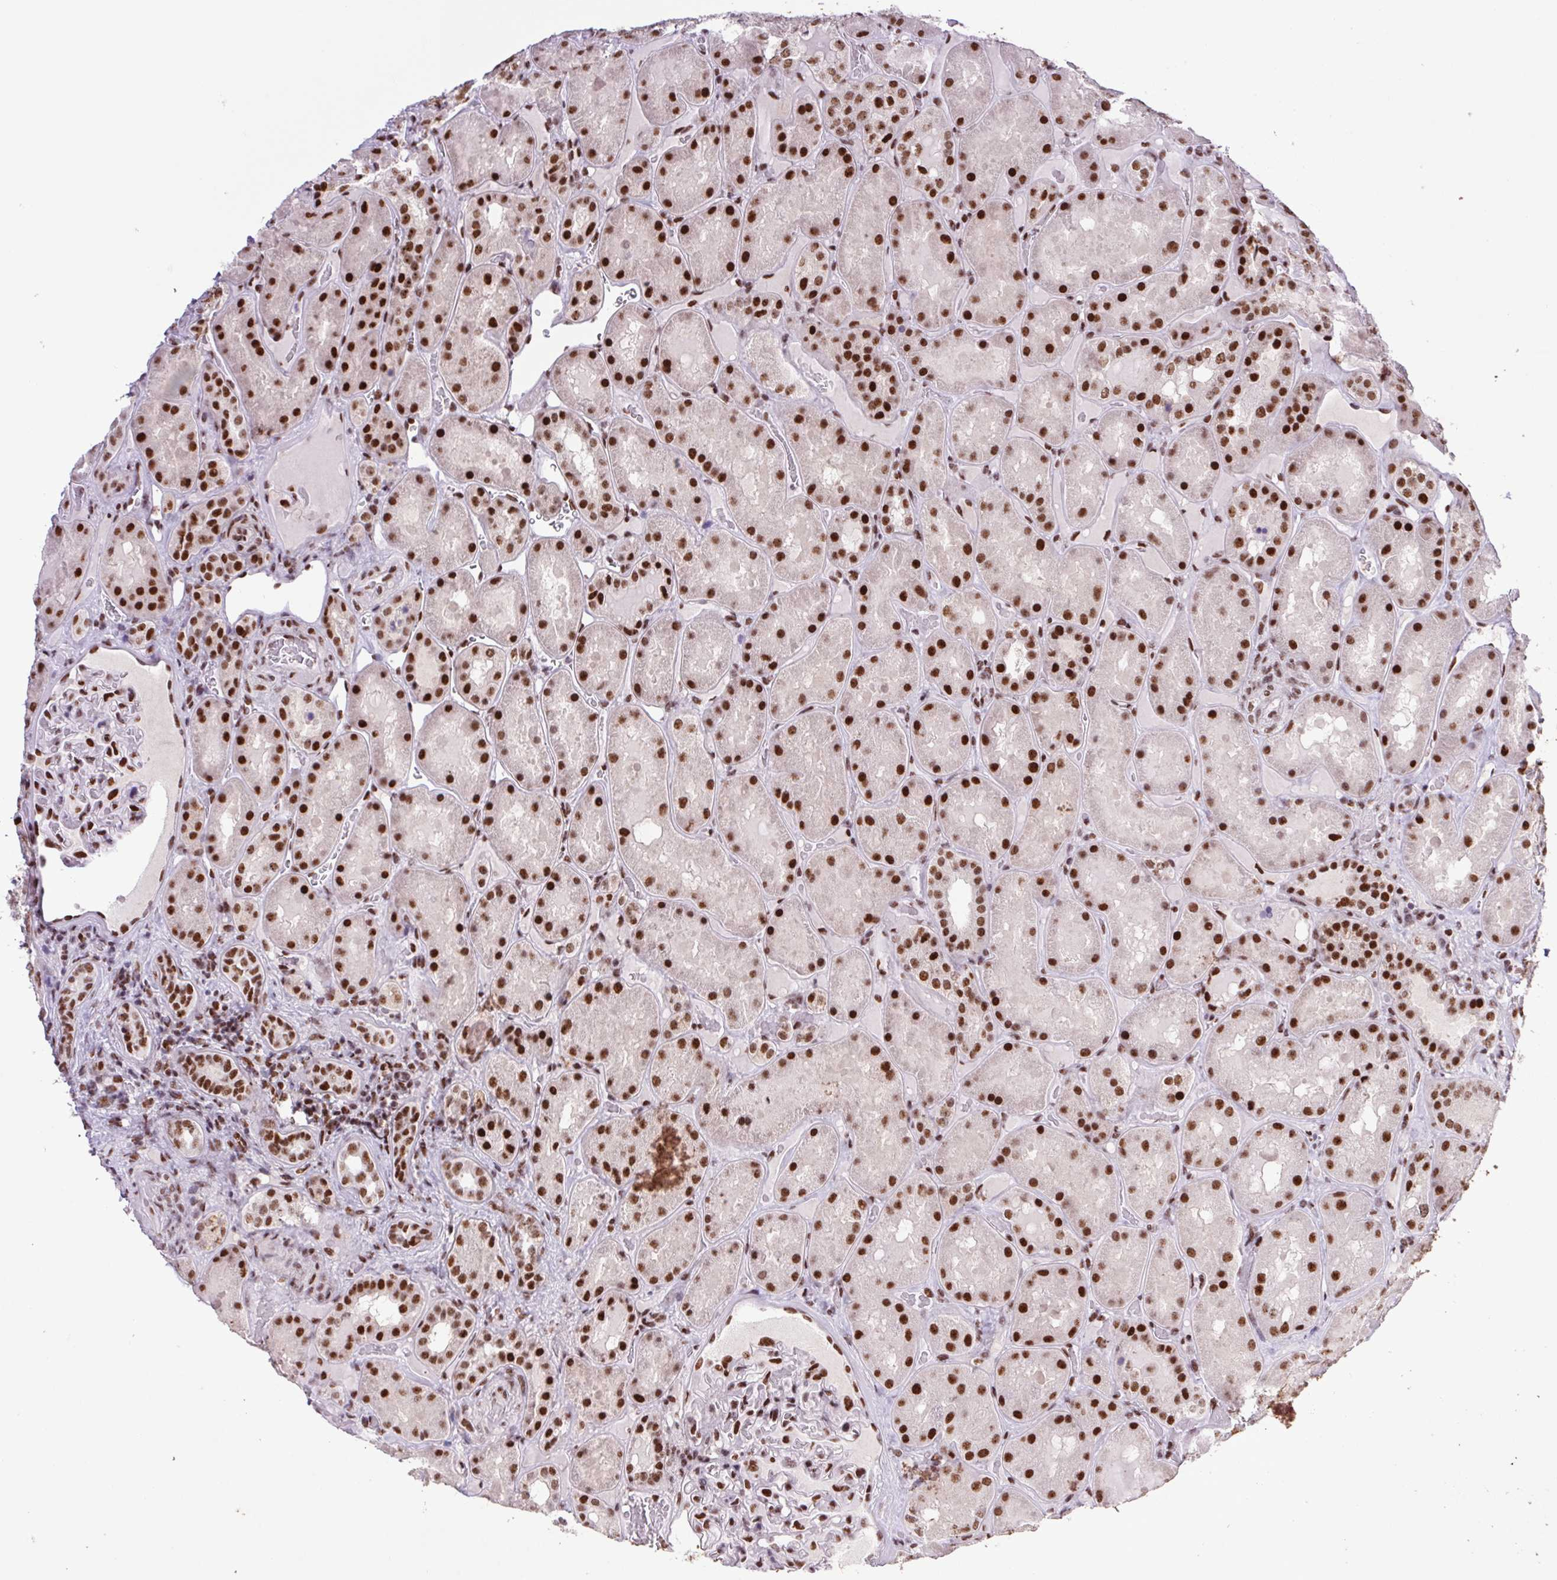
{"staining": {"intensity": "strong", "quantity": "25%-75%", "location": "nuclear"}, "tissue": "kidney", "cell_type": "Cells in glomeruli", "image_type": "normal", "snomed": [{"axis": "morphology", "description": "Normal tissue, NOS"}, {"axis": "topography", "description": "Kidney"}], "caption": "Strong nuclear positivity for a protein is seen in about 25%-75% of cells in glomeruli of unremarkable kidney using immunohistochemistry (IHC).", "gene": "LDLRAD4", "patient": {"sex": "male", "age": 73}}